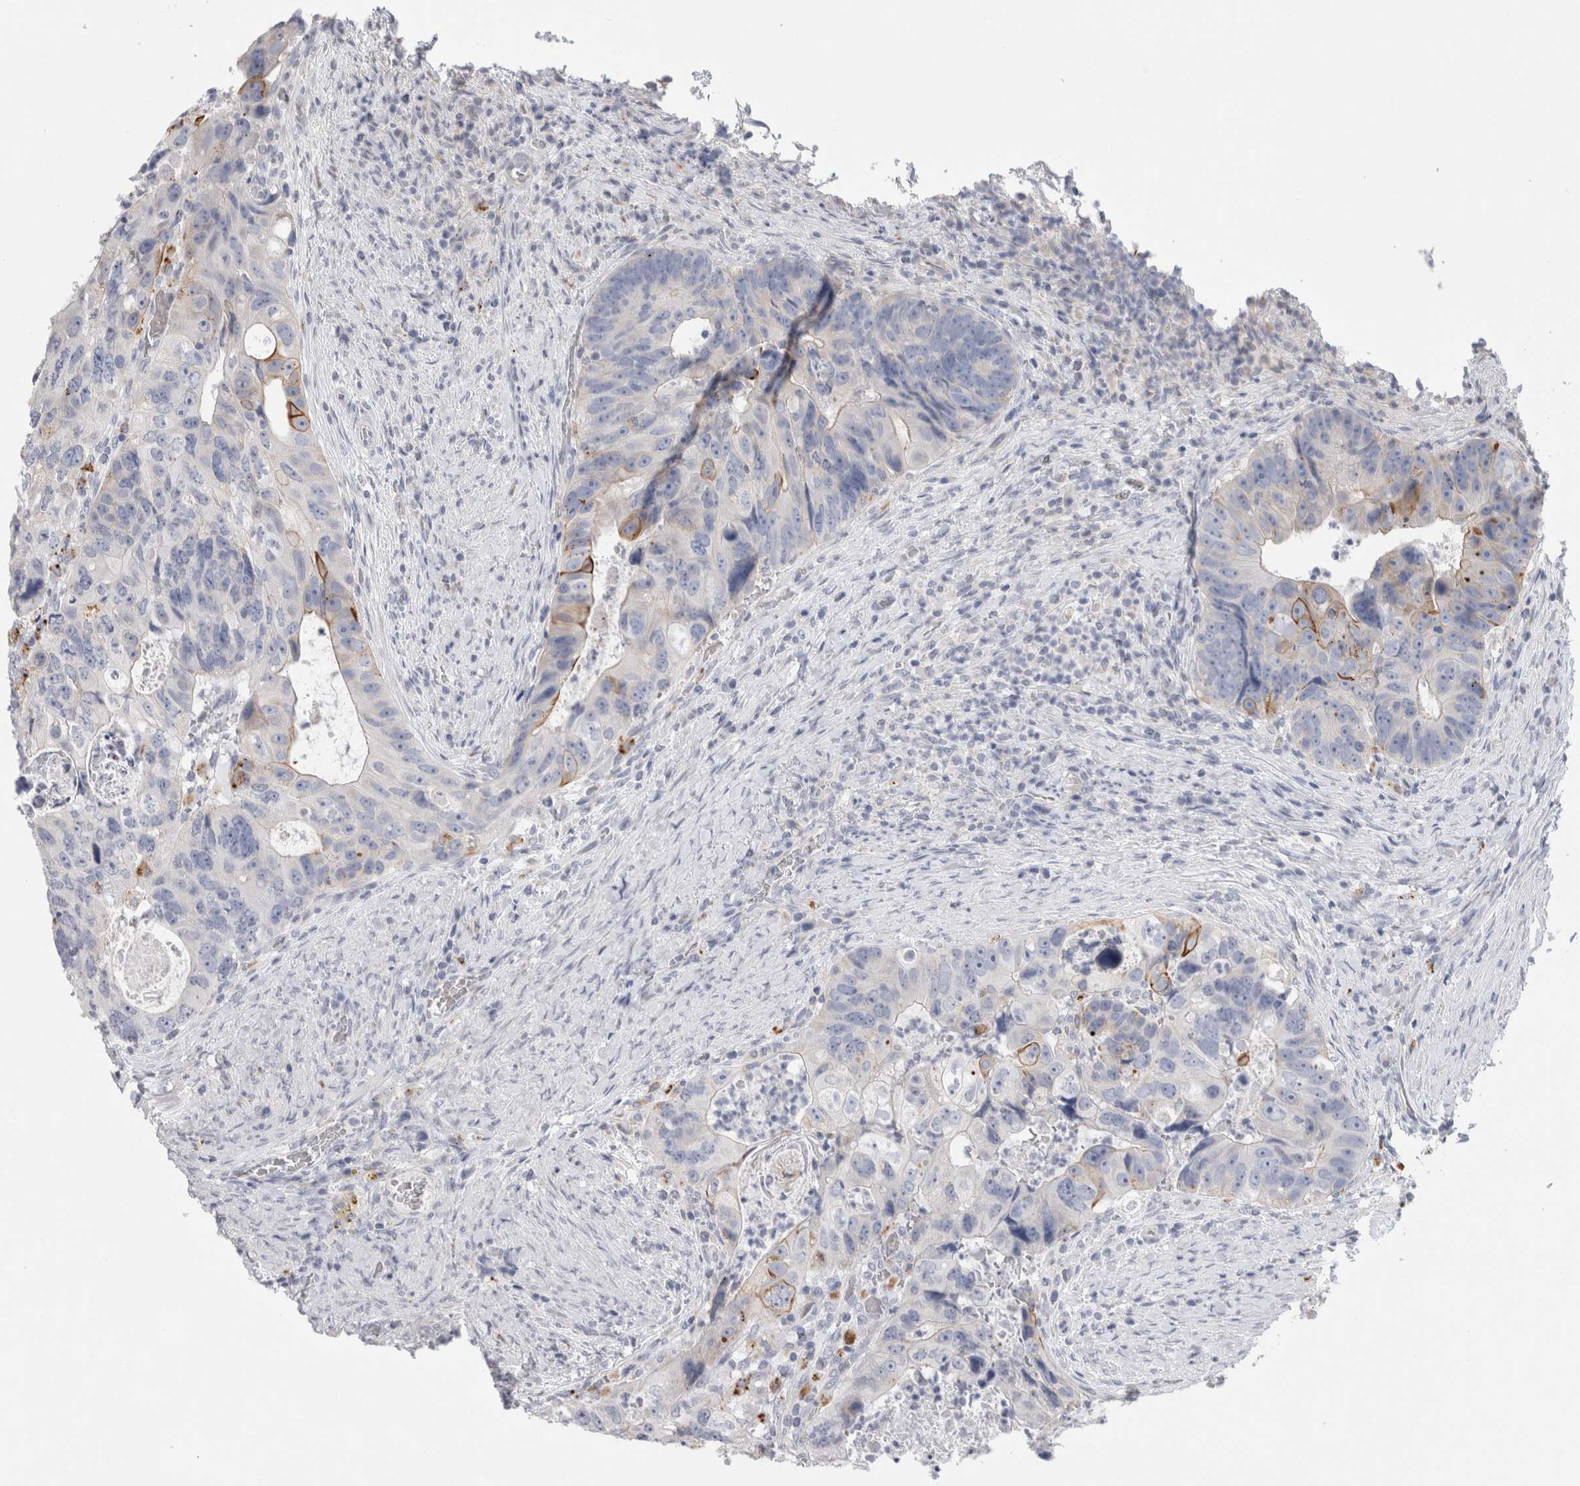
{"staining": {"intensity": "moderate", "quantity": "<25%", "location": "cytoplasmic/membranous"}, "tissue": "colorectal cancer", "cell_type": "Tumor cells", "image_type": "cancer", "snomed": [{"axis": "morphology", "description": "Adenocarcinoma, NOS"}, {"axis": "topography", "description": "Rectum"}], "caption": "This micrograph reveals immunohistochemistry staining of colorectal cancer, with low moderate cytoplasmic/membranous expression in about <25% of tumor cells.", "gene": "GAA", "patient": {"sex": "male", "age": 59}}